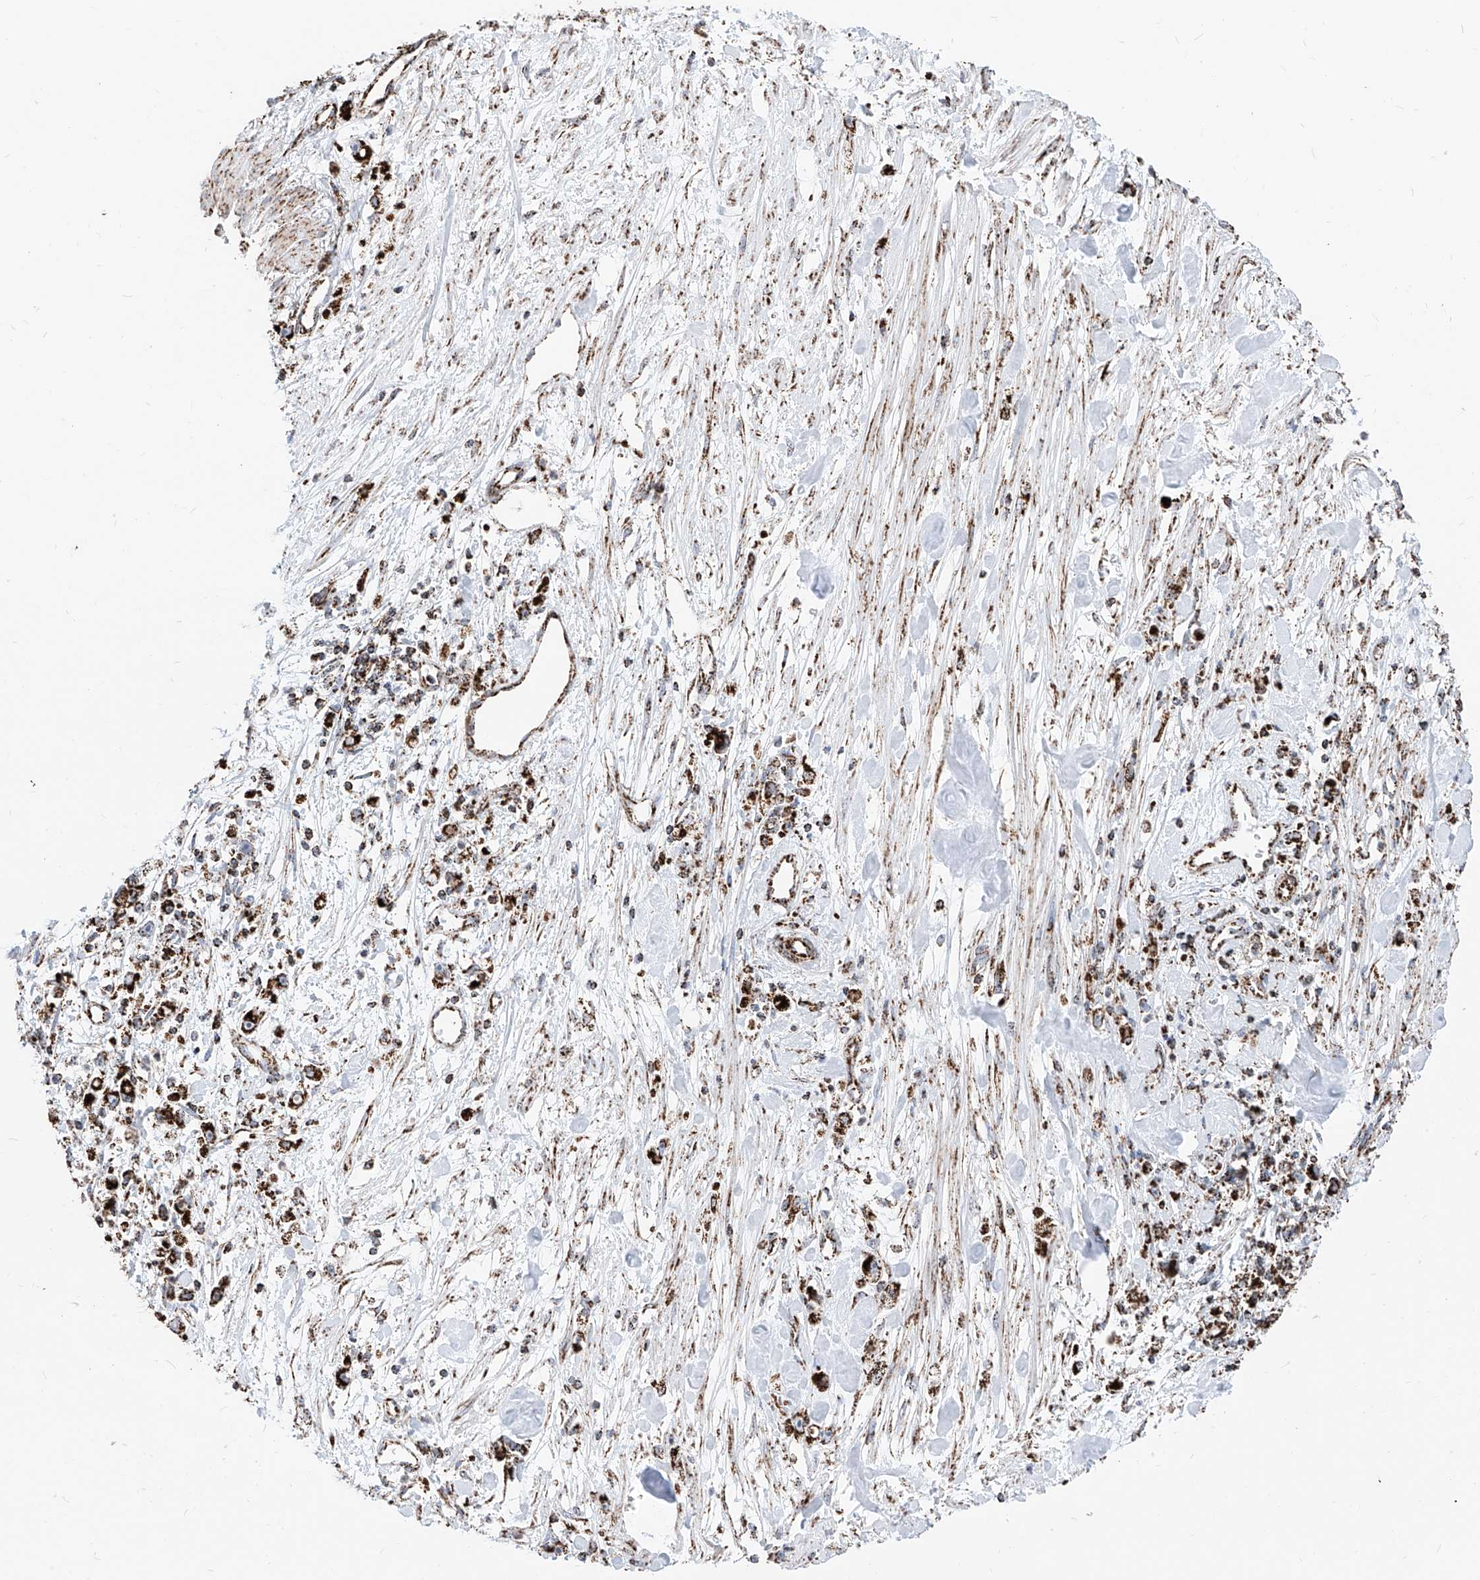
{"staining": {"intensity": "strong", "quantity": ">75%", "location": "cytoplasmic/membranous"}, "tissue": "stomach cancer", "cell_type": "Tumor cells", "image_type": "cancer", "snomed": [{"axis": "morphology", "description": "Adenocarcinoma, NOS"}, {"axis": "topography", "description": "Stomach"}], "caption": "There is high levels of strong cytoplasmic/membranous expression in tumor cells of stomach adenocarcinoma, as demonstrated by immunohistochemical staining (brown color).", "gene": "COX5B", "patient": {"sex": "female", "age": 59}}